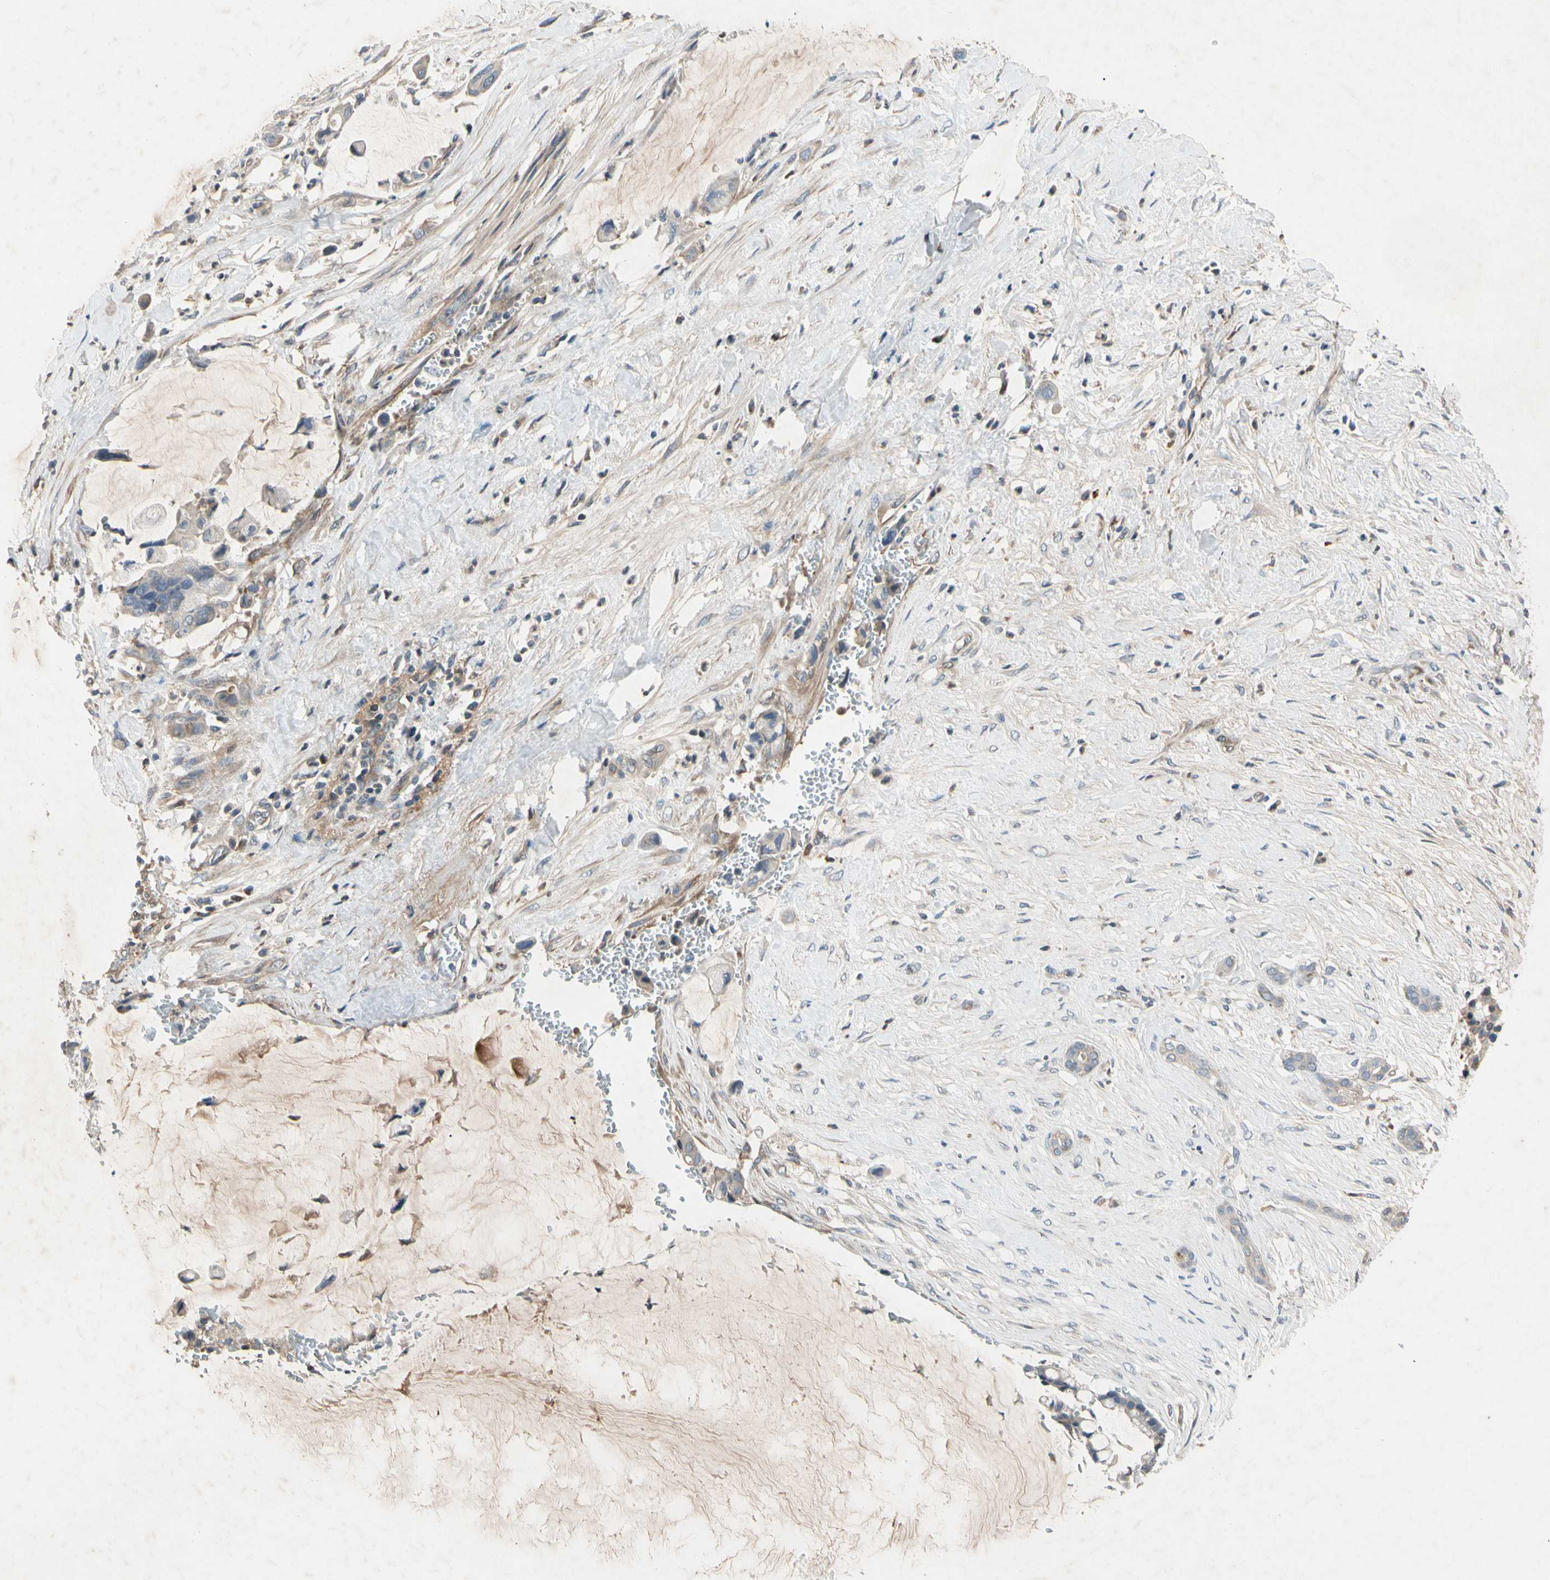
{"staining": {"intensity": "negative", "quantity": "none", "location": "none"}, "tissue": "pancreatic cancer", "cell_type": "Tumor cells", "image_type": "cancer", "snomed": [{"axis": "morphology", "description": "Adenocarcinoma, NOS"}, {"axis": "topography", "description": "Pancreas"}], "caption": "Immunohistochemistry (IHC) of human pancreatic cancer shows no expression in tumor cells.", "gene": "CRTAC1", "patient": {"sex": "male", "age": 41}}